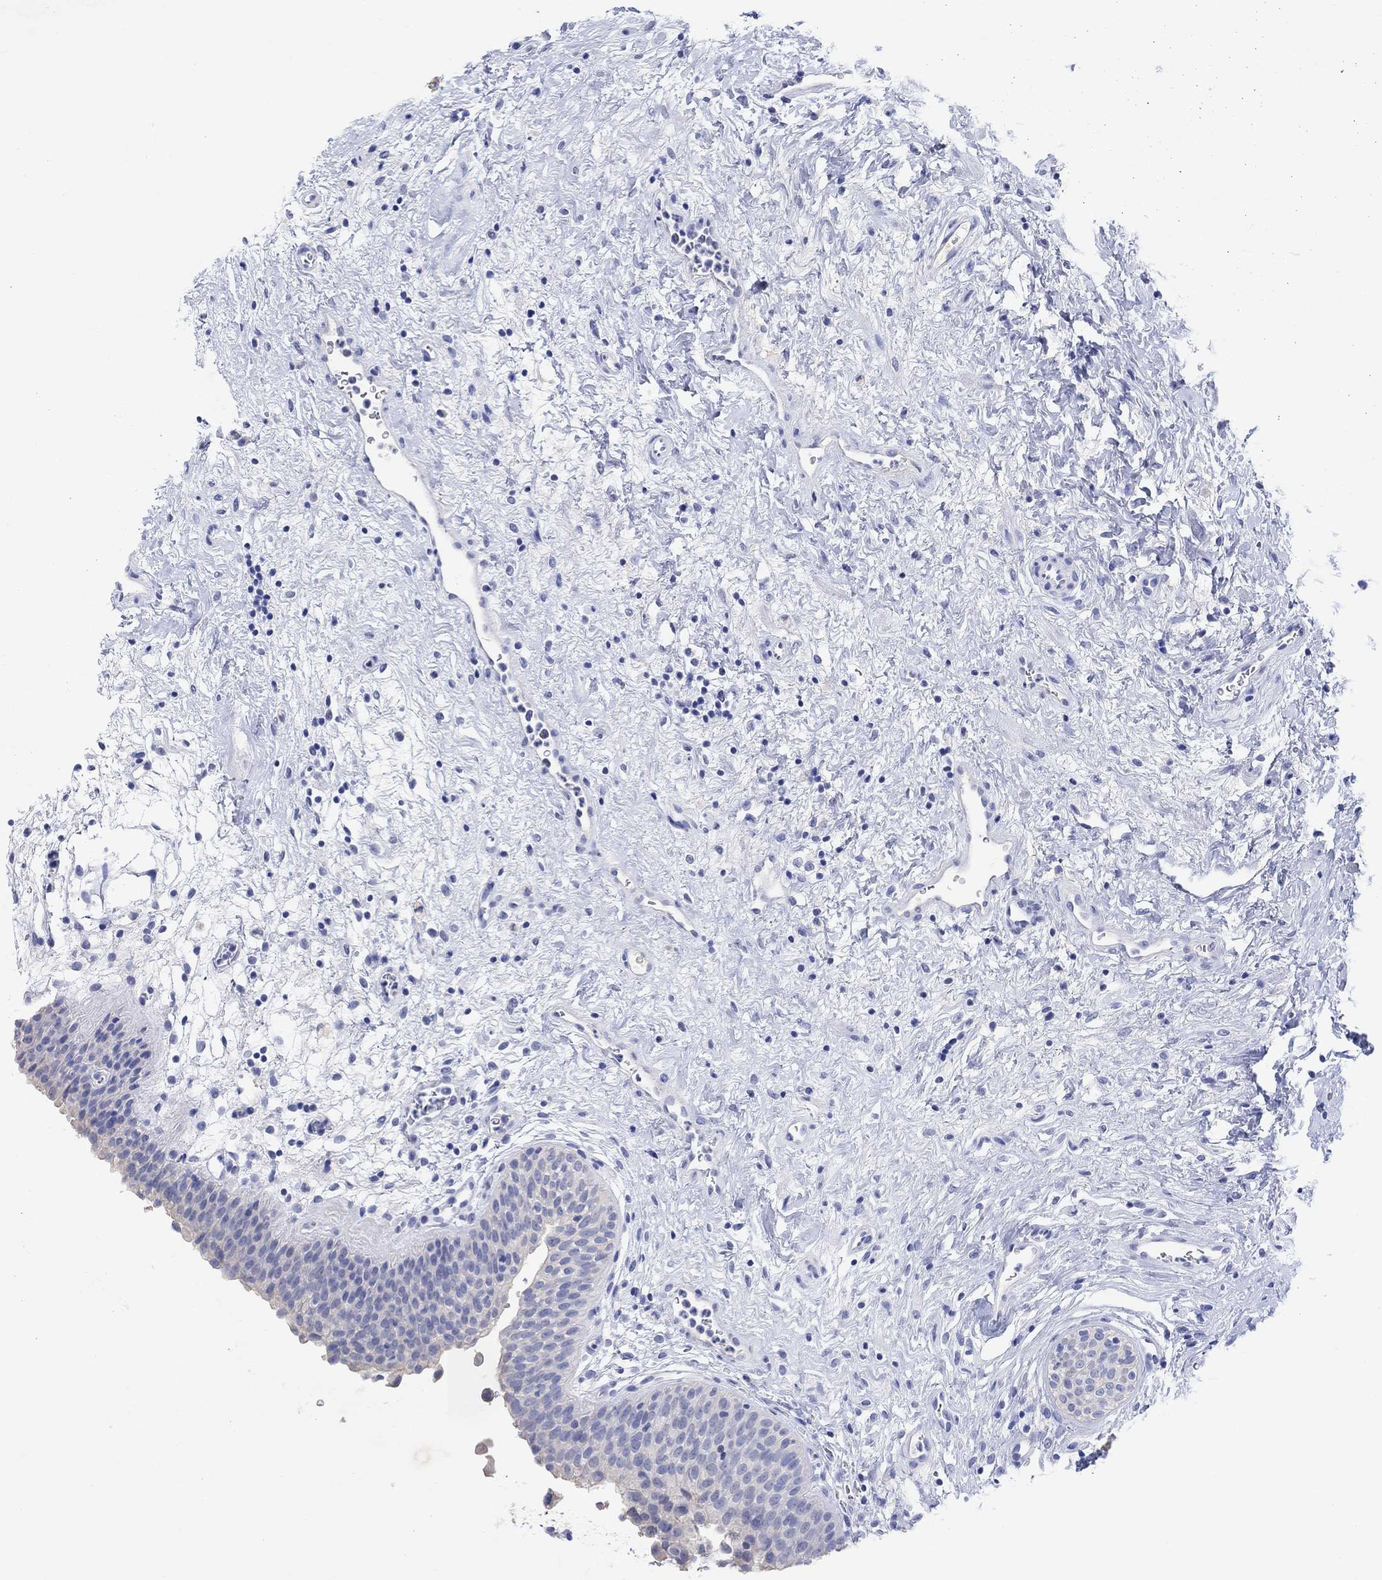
{"staining": {"intensity": "negative", "quantity": "none", "location": "none"}, "tissue": "urinary bladder", "cell_type": "Urothelial cells", "image_type": "normal", "snomed": [{"axis": "morphology", "description": "Normal tissue, NOS"}, {"axis": "topography", "description": "Urinary bladder"}], "caption": "High power microscopy micrograph of an immunohistochemistry (IHC) histopathology image of normal urinary bladder, revealing no significant staining in urothelial cells. The staining is performed using DAB brown chromogen with nuclei counter-stained in using hematoxylin.", "gene": "TYR", "patient": {"sex": "male", "age": 37}}